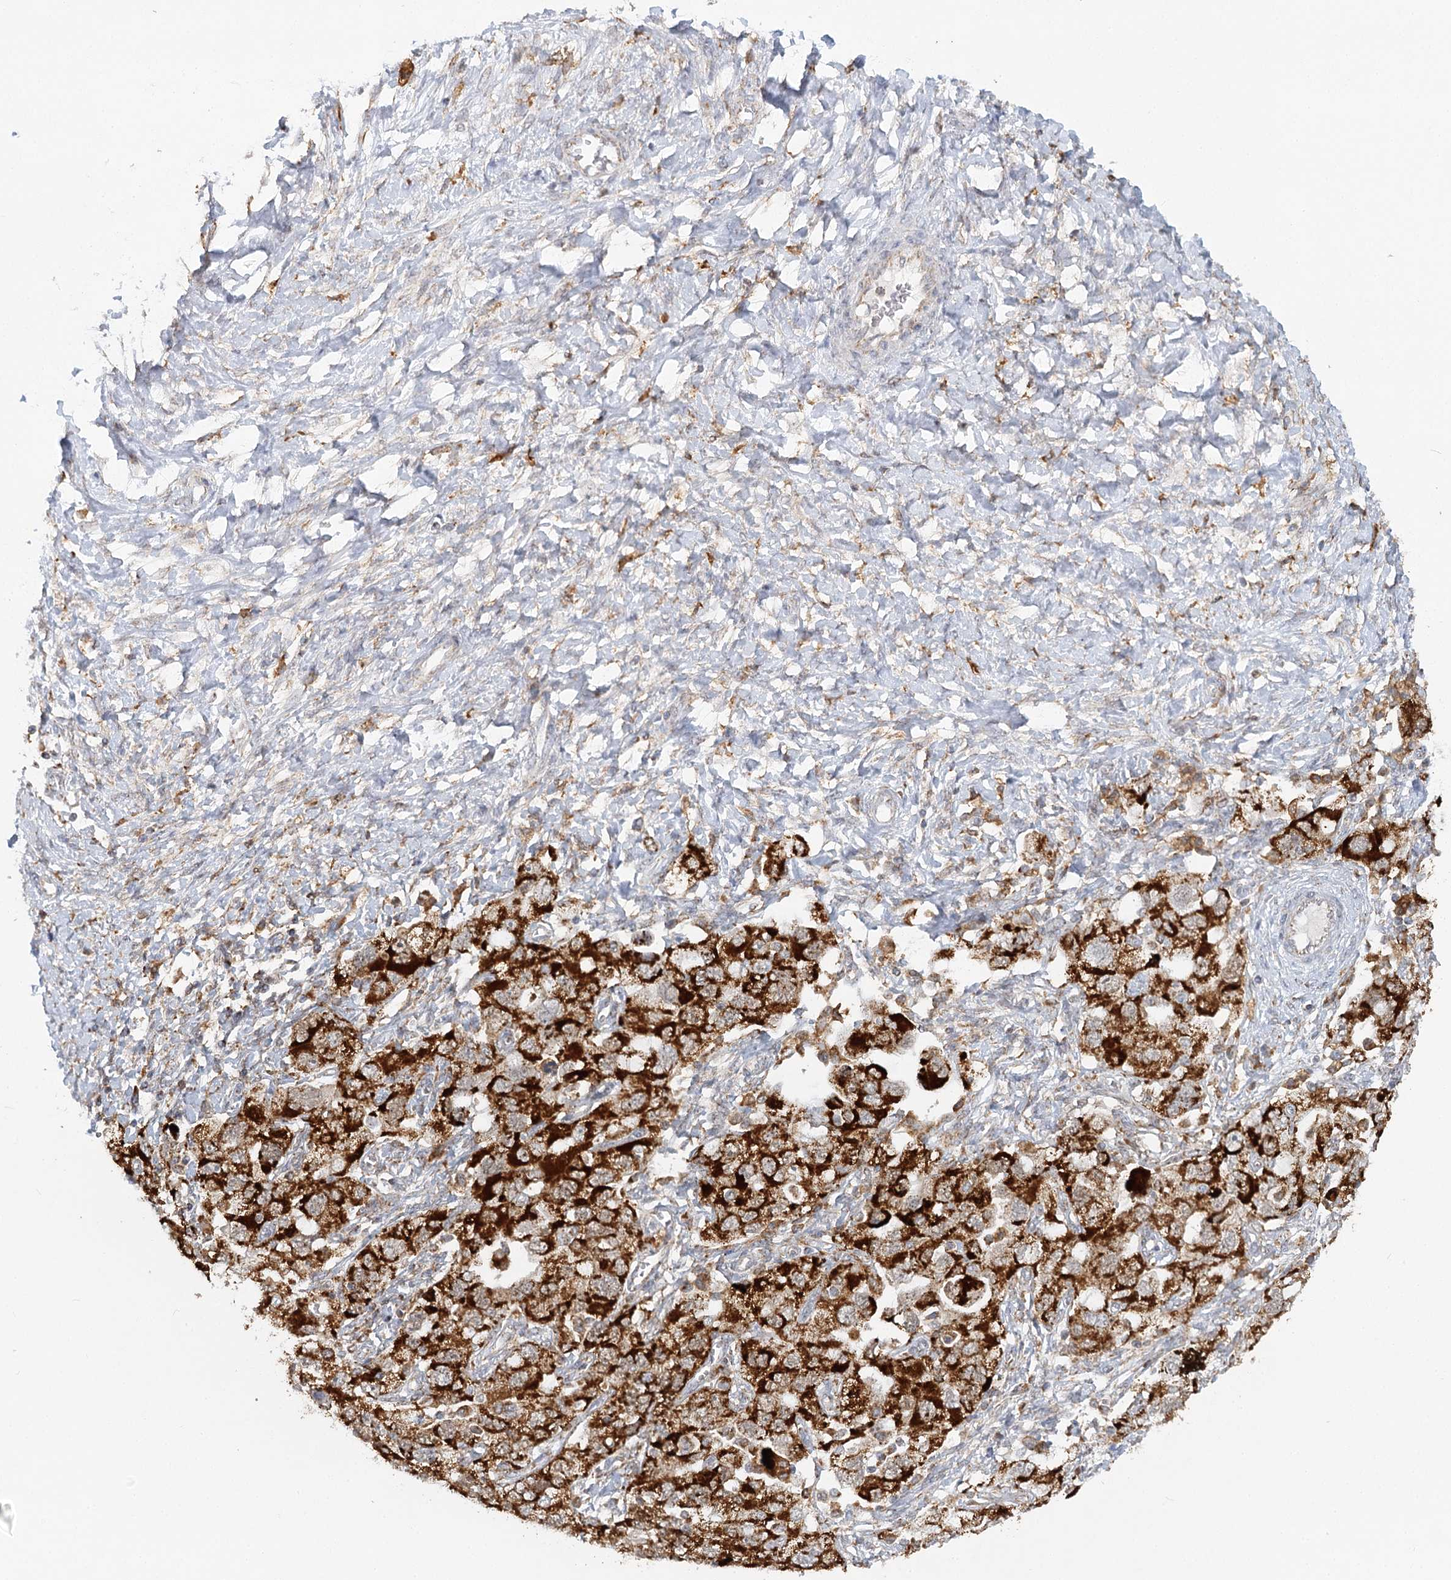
{"staining": {"intensity": "strong", "quantity": ">75%", "location": "cytoplasmic/membranous"}, "tissue": "ovarian cancer", "cell_type": "Tumor cells", "image_type": "cancer", "snomed": [{"axis": "morphology", "description": "Carcinoma, NOS"}, {"axis": "morphology", "description": "Cystadenocarcinoma, serous, NOS"}, {"axis": "topography", "description": "Ovary"}], "caption": "Approximately >75% of tumor cells in ovarian cancer exhibit strong cytoplasmic/membranous protein staining as visualized by brown immunohistochemical staining.", "gene": "TAS1R1", "patient": {"sex": "female", "age": 69}}